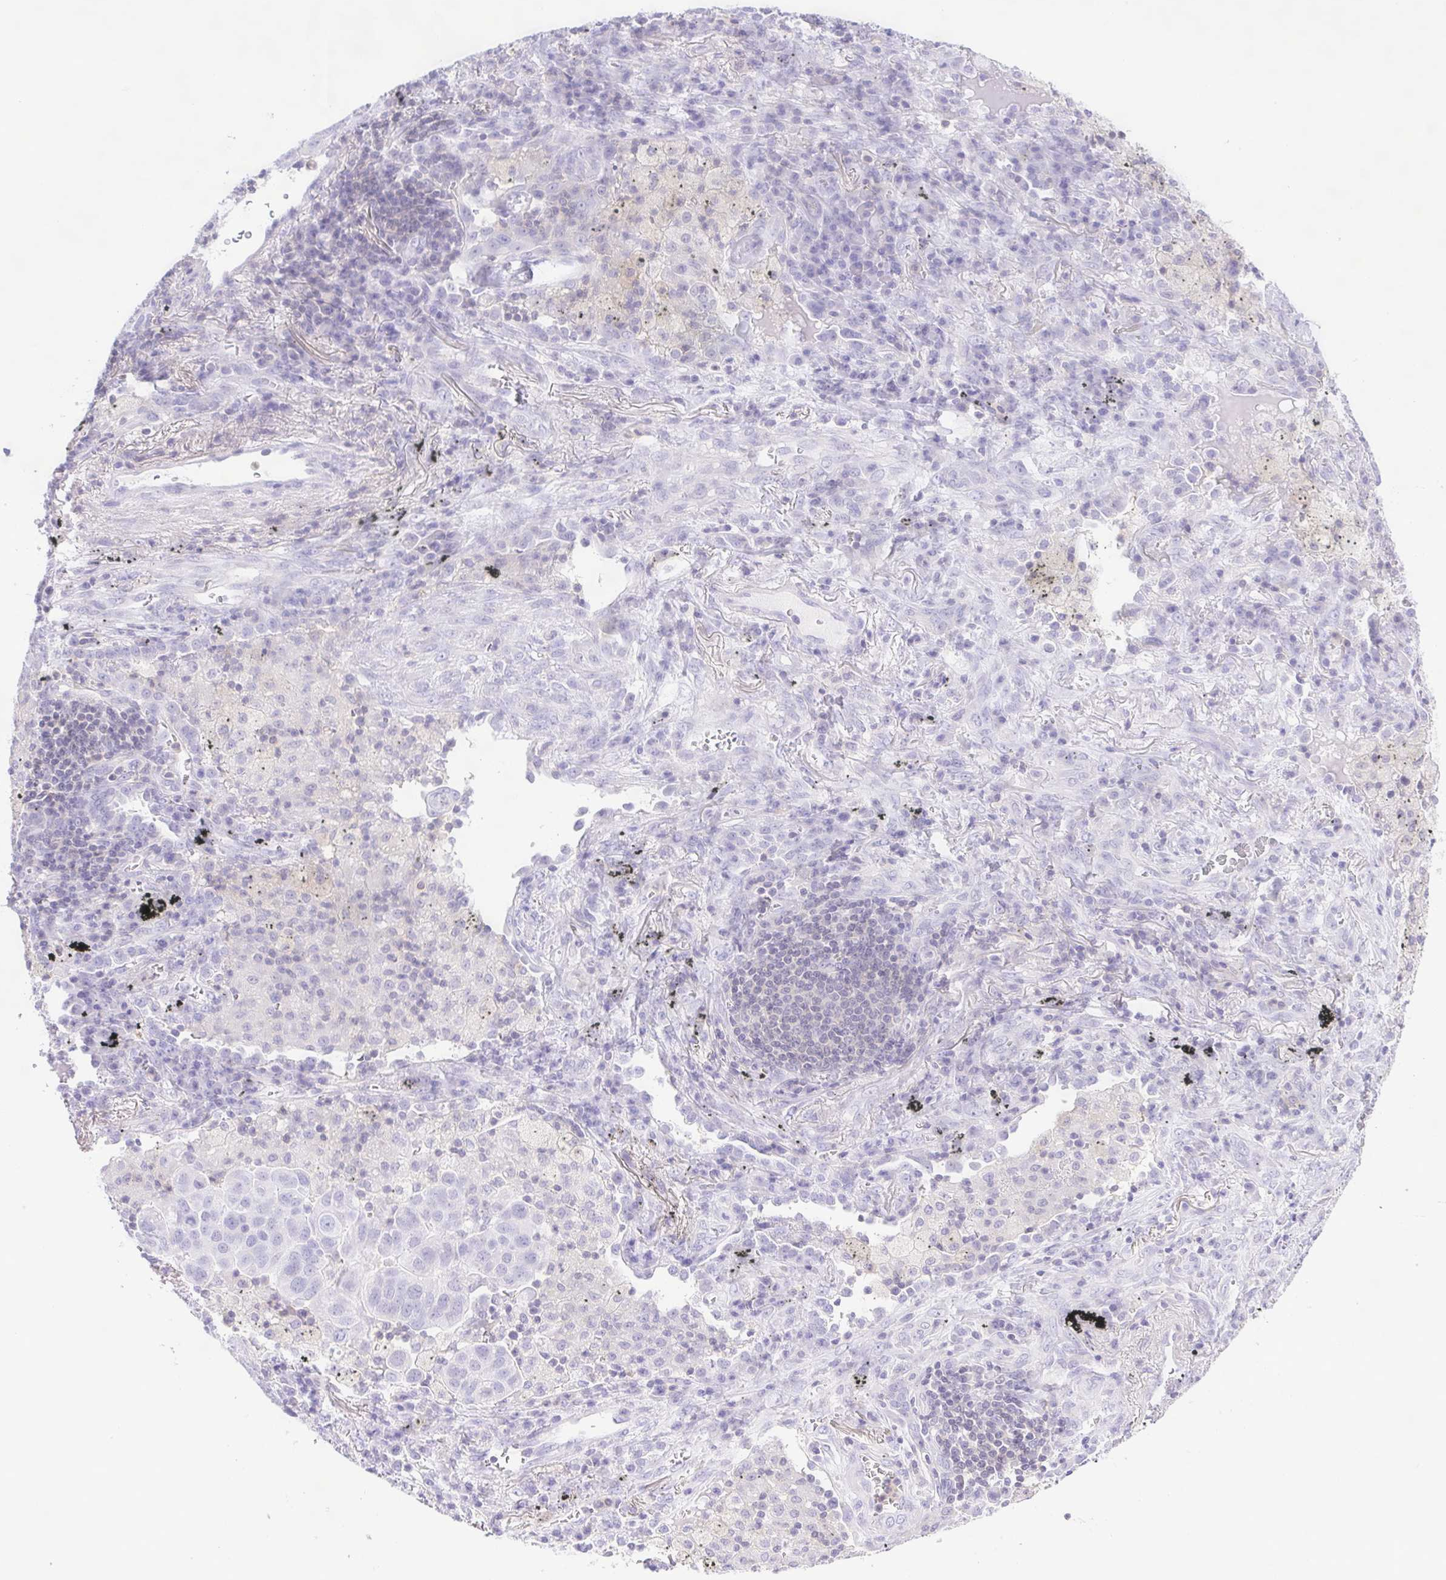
{"staining": {"intensity": "negative", "quantity": "none", "location": "none"}, "tissue": "lung cancer", "cell_type": "Tumor cells", "image_type": "cancer", "snomed": [{"axis": "morphology", "description": "Adenocarcinoma, NOS"}, {"axis": "morphology", "description": "Adenocarcinoma, metastatic, NOS"}, {"axis": "topography", "description": "Lymph node"}, {"axis": "topography", "description": "Lung"}], "caption": "High magnification brightfield microscopy of lung cancer (adenocarcinoma) stained with DAB (brown) and counterstained with hematoxylin (blue): tumor cells show no significant staining.", "gene": "SYNPR", "patient": {"sex": "female", "age": 65}}